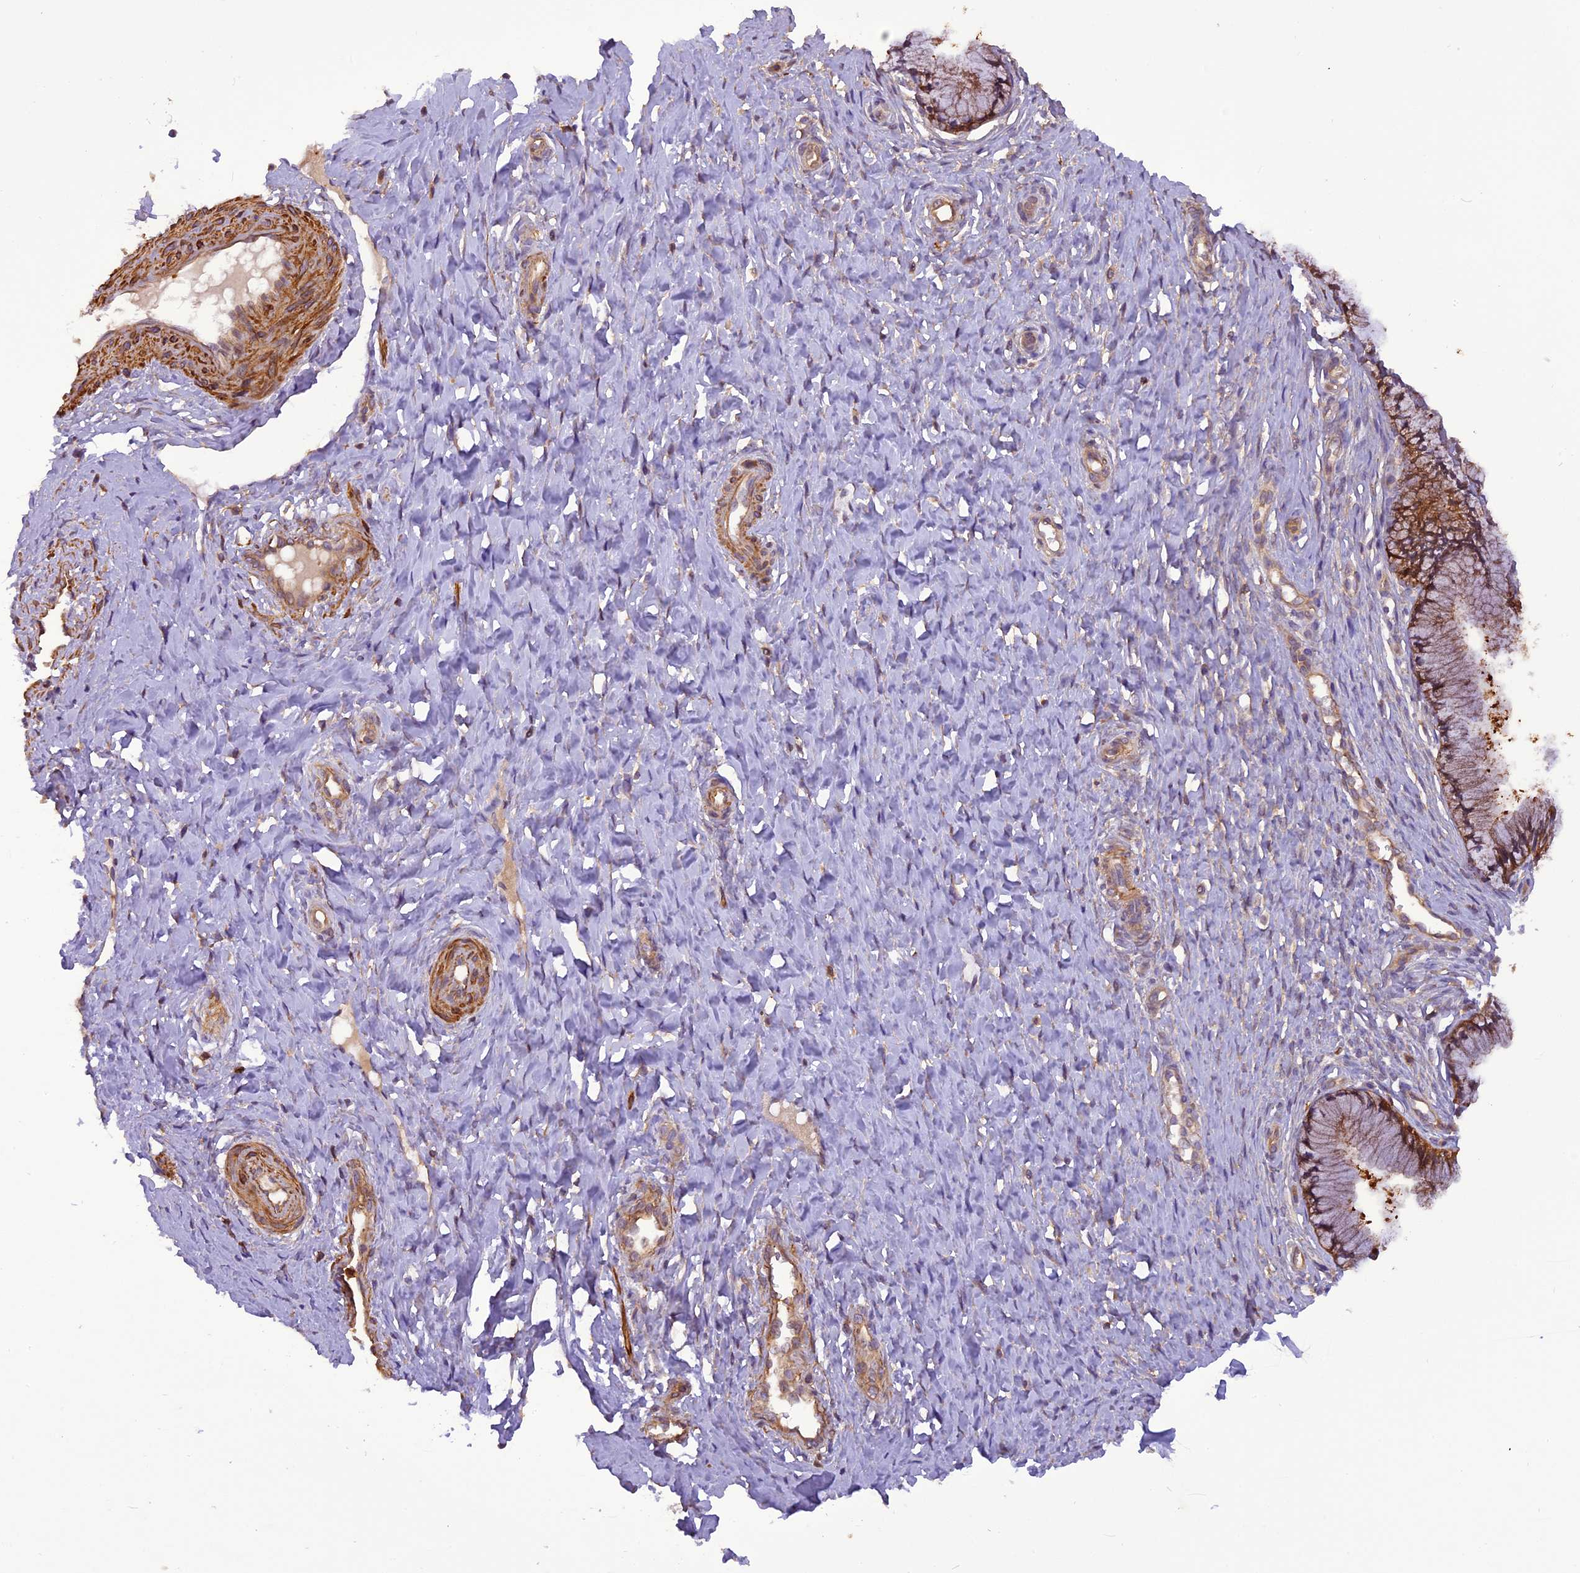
{"staining": {"intensity": "moderate", "quantity": ">75%", "location": "cytoplasmic/membranous"}, "tissue": "cervix", "cell_type": "Glandular cells", "image_type": "normal", "snomed": [{"axis": "morphology", "description": "Normal tissue, NOS"}, {"axis": "topography", "description": "Cervix"}], "caption": "Approximately >75% of glandular cells in unremarkable cervix demonstrate moderate cytoplasmic/membranous protein staining as visualized by brown immunohistochemical staining.", "gene": "STOML1", "patient": {"sex": "female", "age": 36}}